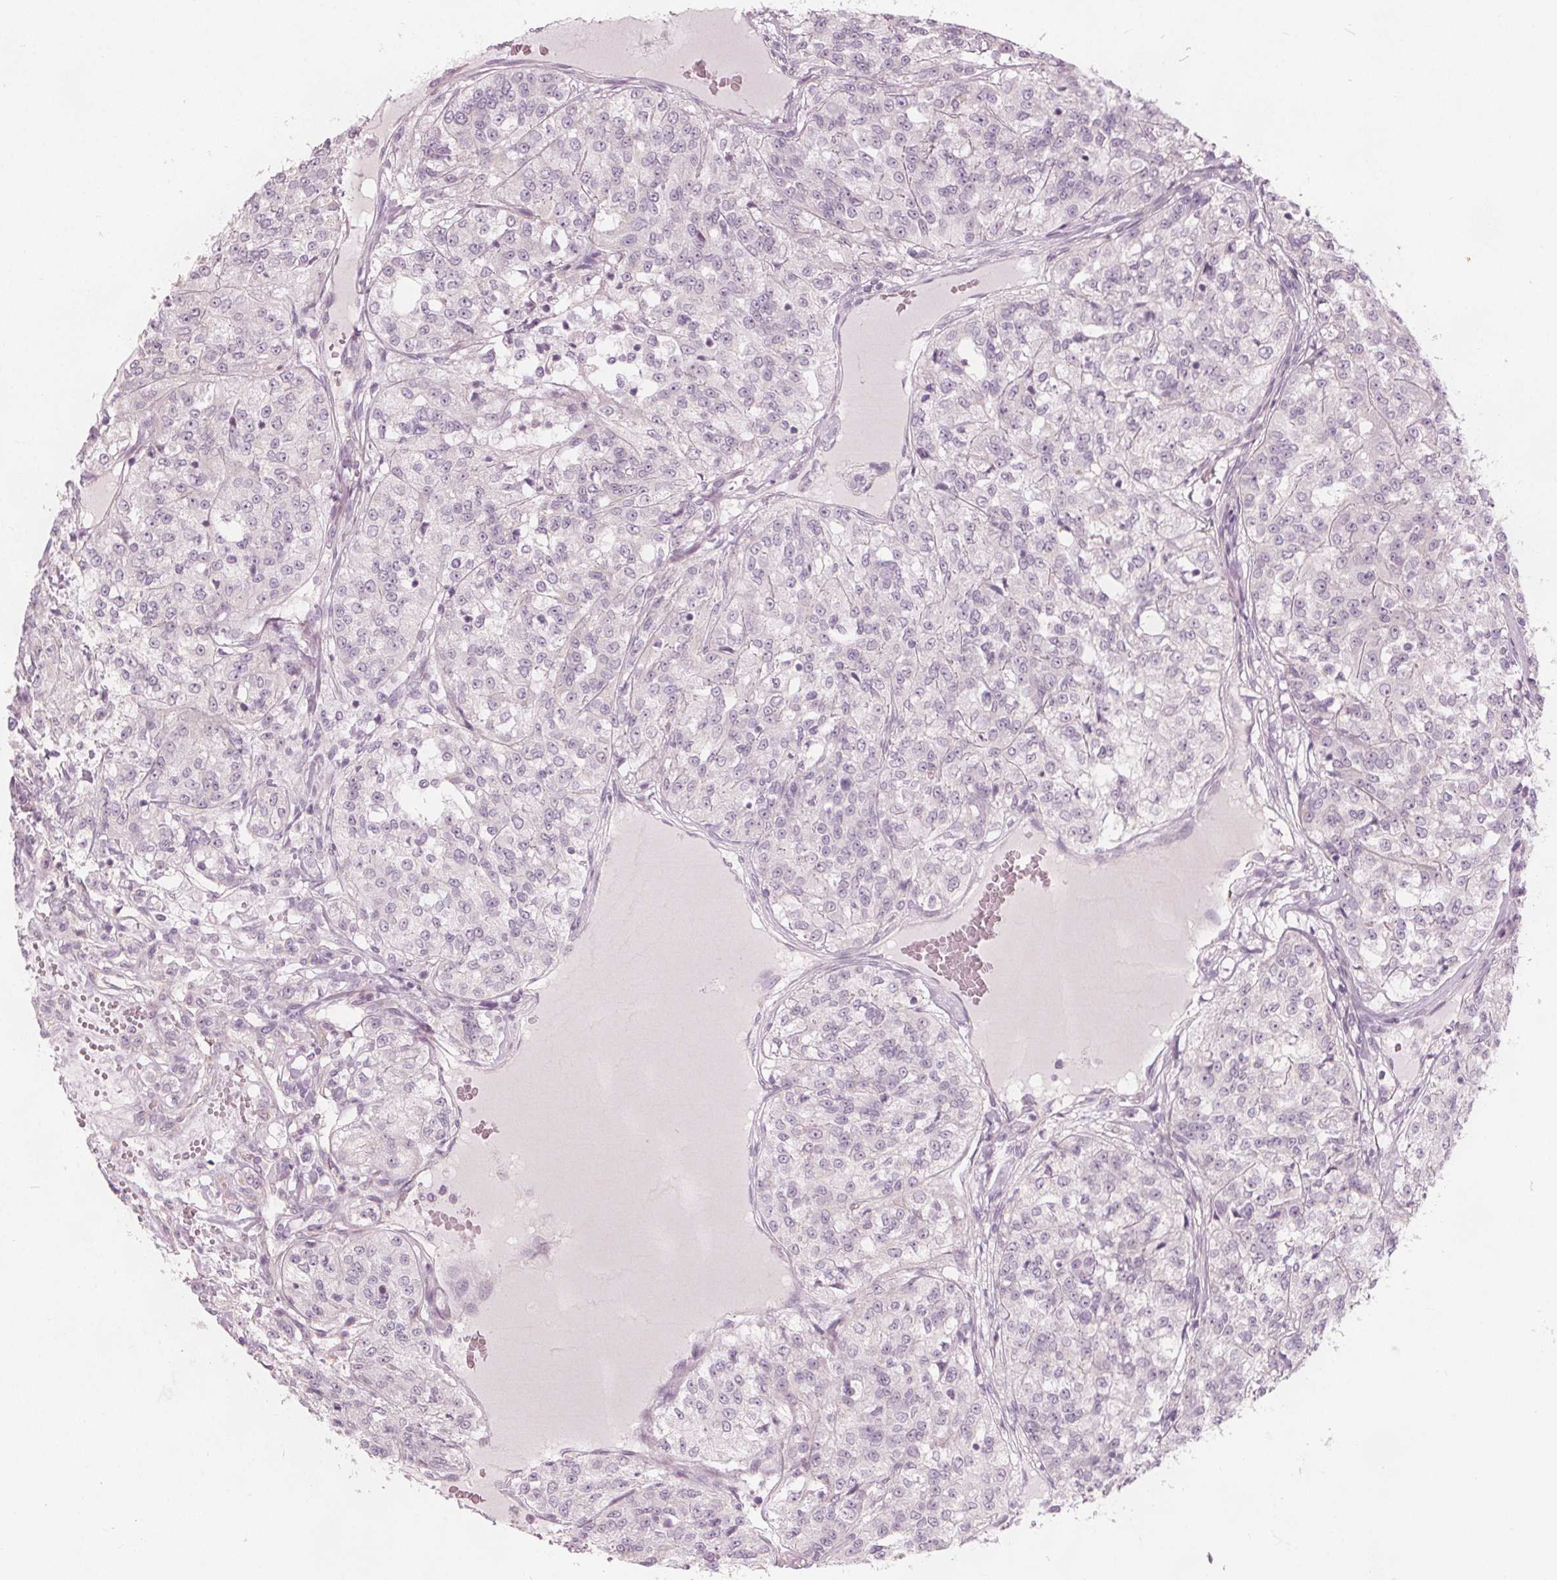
{"staining": {"intensity": "negative", "quantity": "none", "location": "none"}, "tissue": "renal cancer", "cell_type": "Tumor cells", "image_type": "cancer", "snomed": [{"axis": "morphology", "description": "Adenocarcinoma, NOS"}, {"axis": "topography", "description": "Kidney"}], "caption": "An image of human adenocarcinoma (renal) is negative for staining in tumor cells.", "gene": "BRSK1", "patient": {"sex": "female", "age": 63}}